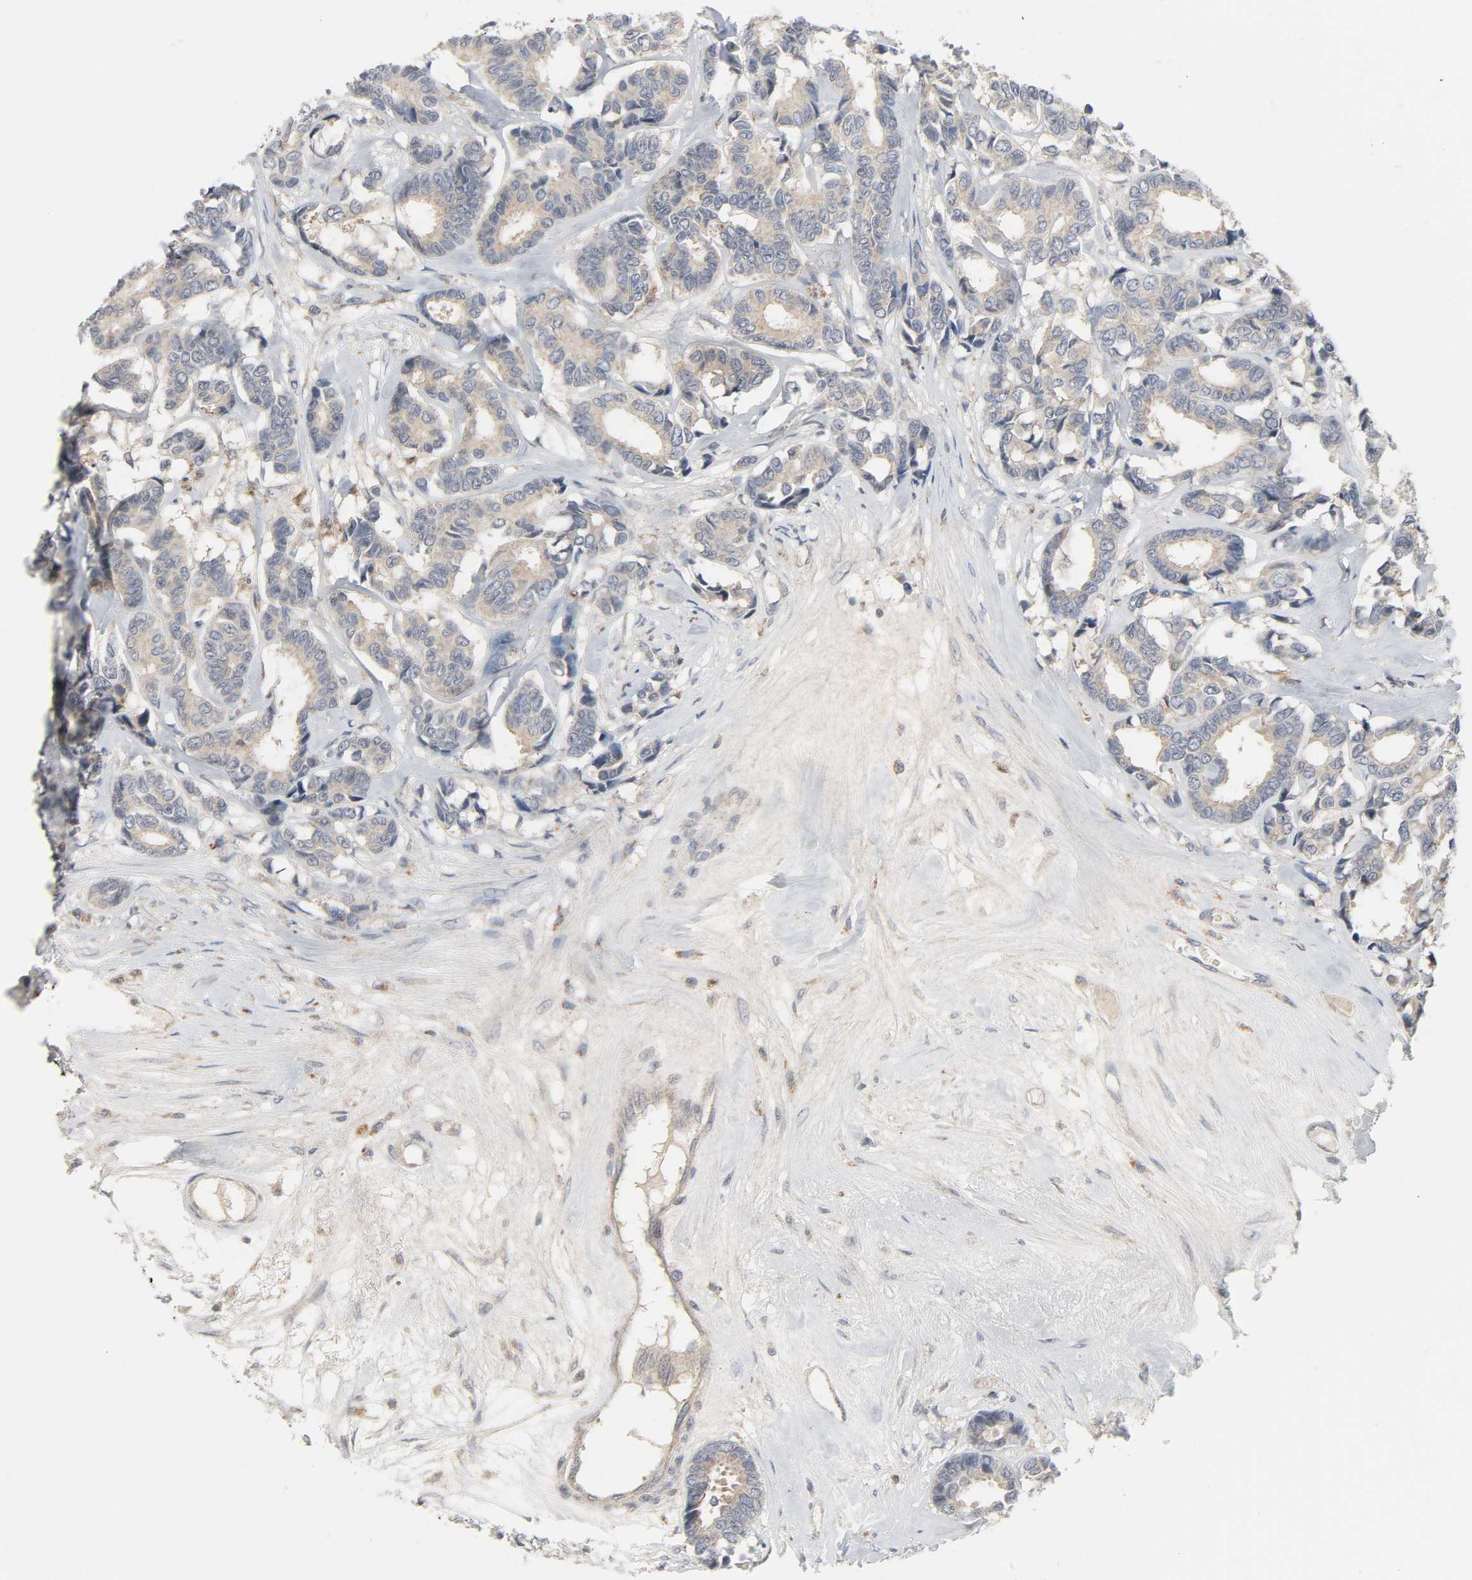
{"staining": {"intensity": "moderate", "quantity": ">75%", "location": "cytoplasmic/membranous"}, "tissue": "breast cancer", "cell_type": "Tumor cells", "image_type": "cancer", "snomed": [{"axis": "morphology", "description": "Duct carcinoma"}, {"axis": "topography", "description": "Breast"}], "caption": "Intraductal carcinoma (breast) tissue demonstrates moderate cytoplasmic/membranous expression in about >75% of tumor cells", "gene": "CLIP1", "patient": {"sex": "female", "age": 87}}